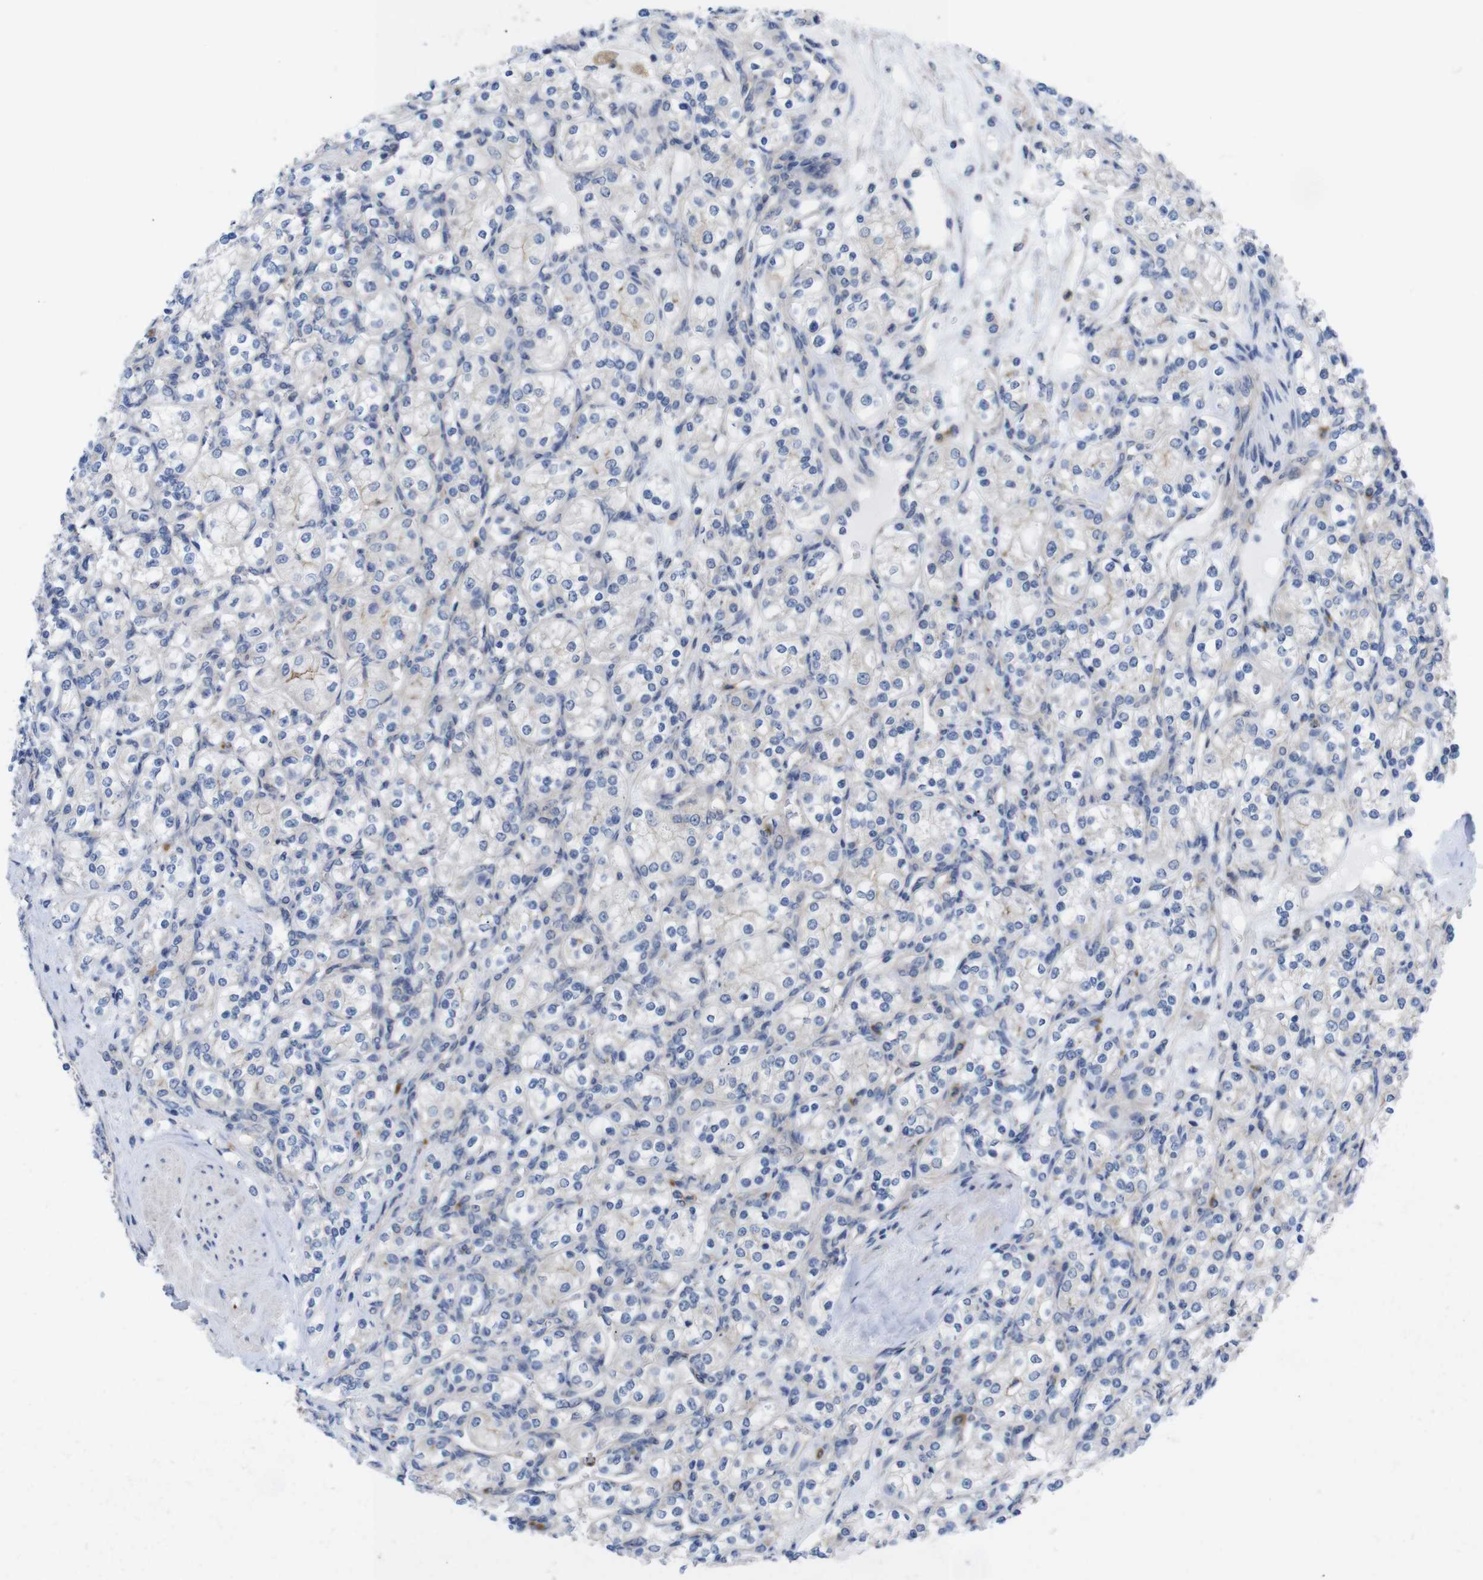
{"staining": {"intensity": "negative", "quantity": "none", "location": "none"}, "tissue": "renal cancer", "cell_type": "Tumor cells", "image_type": "cancer", "snomed": [{"axis": "morphology", "description": "Adenocarcinoma, NOS"}, {"axis": "topography", "description": "Kidney"}], "caption": "Renal adenocarcinoma was stained to show a protein in brown. There is no significant positivity in tumor cells.", "gene": "USH1C", "patient": {"sex": "male", "age": 77}}